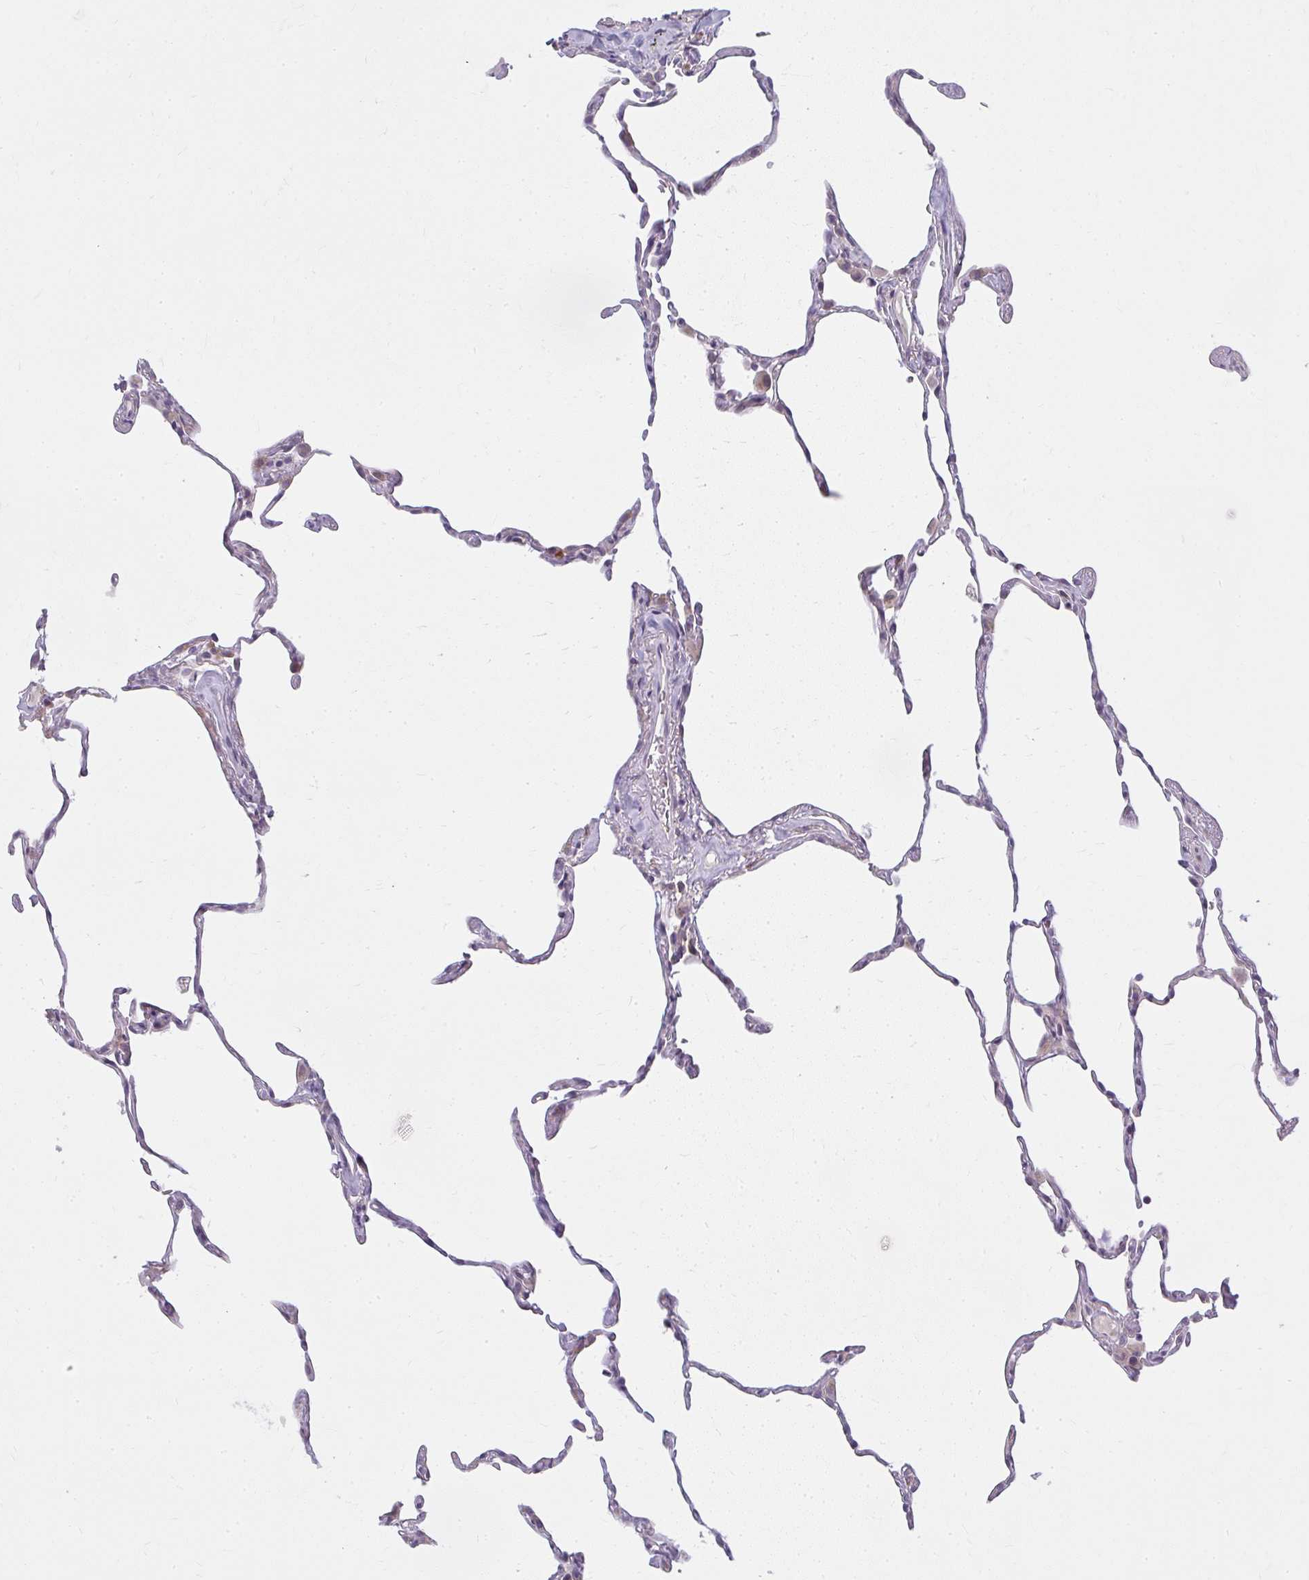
{"staining": {"intensity": "weak", "quantity": "<25%", "location": "cytoplasmic/membranous"}, "tissue": "lung", "cell_type": "Alveolar cells", "image_type": "normal", "snomed": [{"axis": "morphology", "description": "Normal tissue, NOS"}, {"axis": "topography", "description": "Lung"}], "caption": "An image of human lung is negative for staining in alveolar cells. (Stains: DAB (3,3'-diaminobenzidine) immunohistochemistry with hematoxylin counter stain, Microscopy: brightfield microscopy at high magnification).", "gene": "ZFYVE26", "patient": {"sex": "female", "age": 57}}